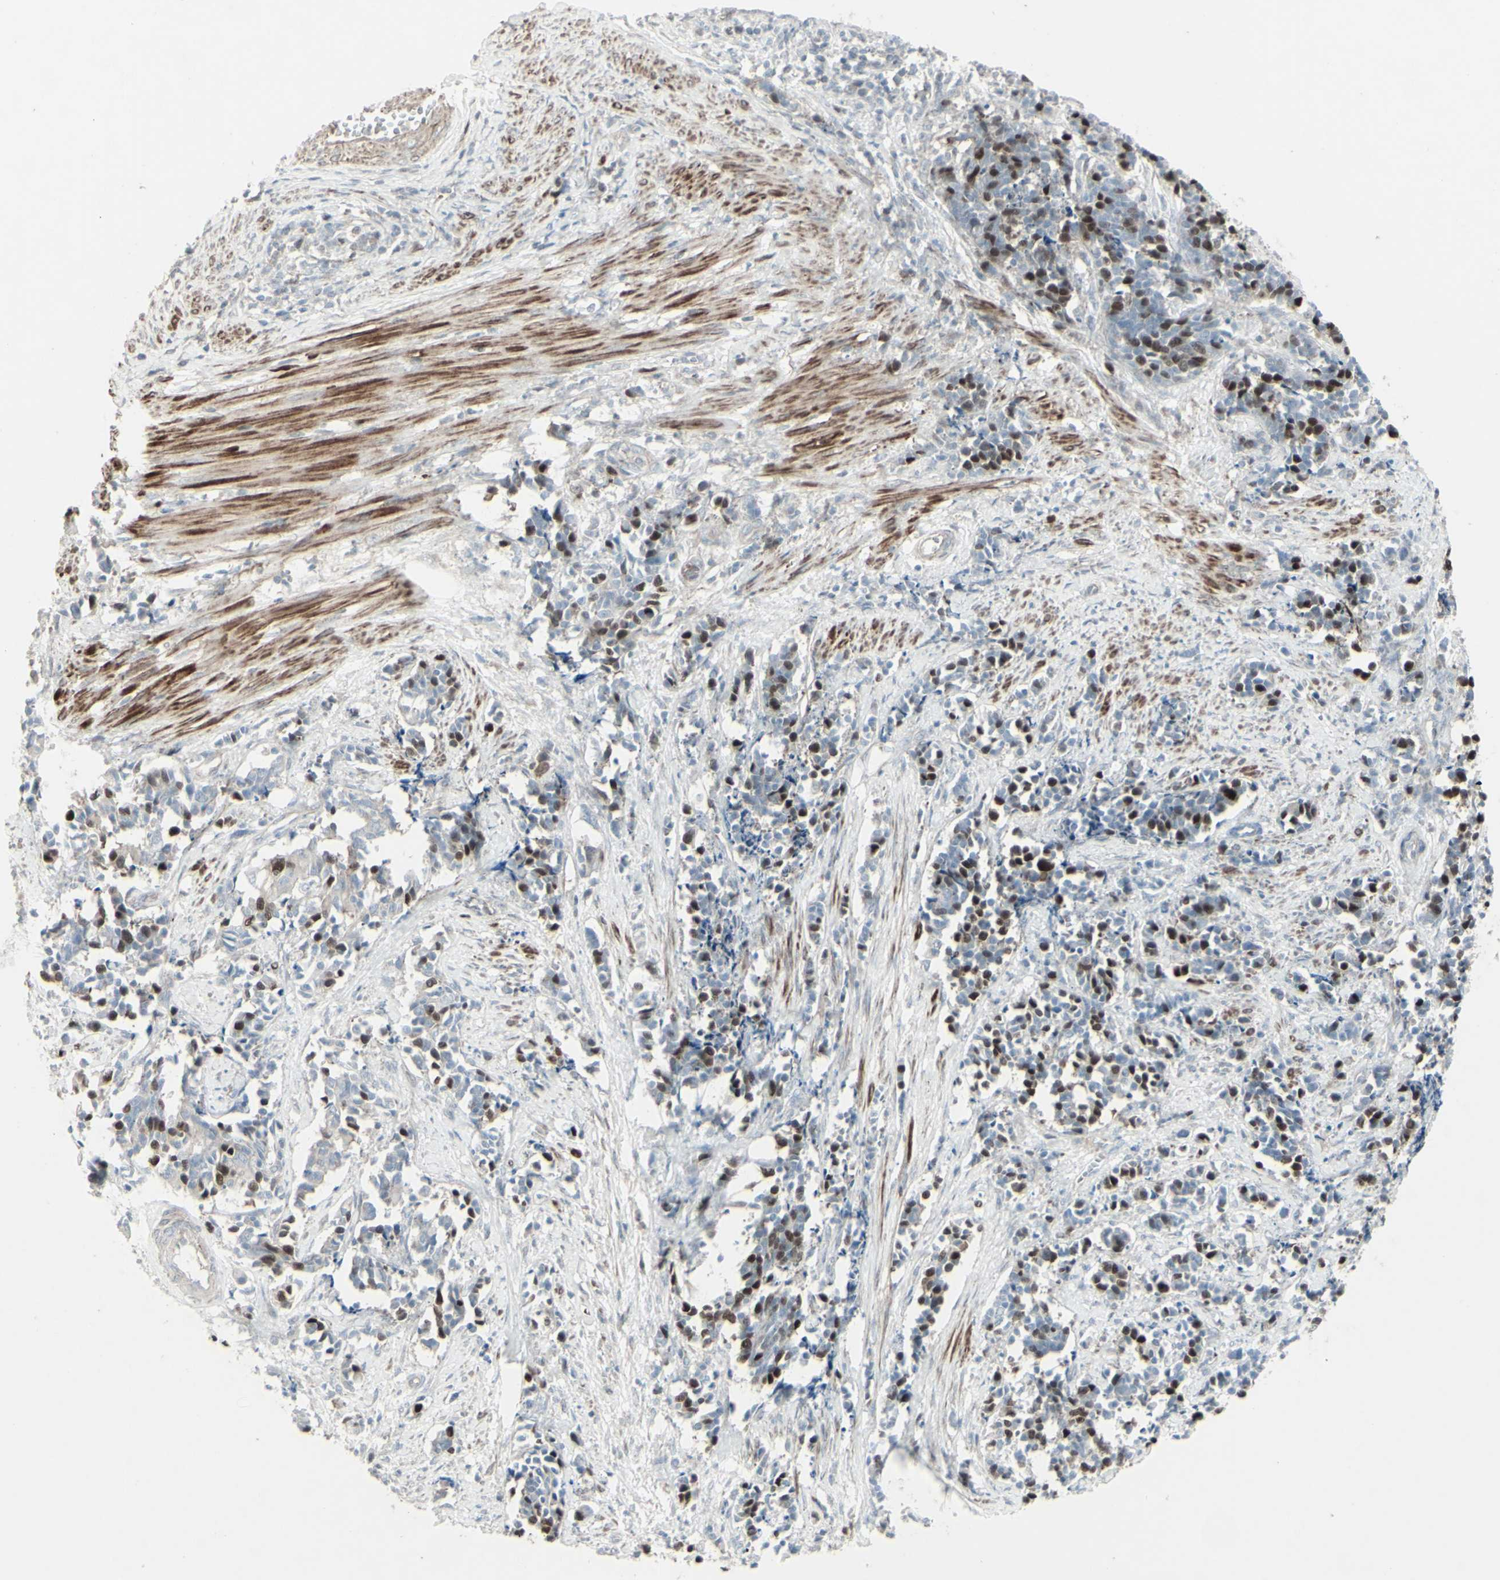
{"staining": {"intensity": "moderate", "quantity": "25%-75%", "location": "nuclear"}, "tissue": "cervical cancer", "cell_type": "Tumor cells", "image_type": "cancer", "snomed": [{"axis": "morphology", "description": "Normal tissue, NOS"}, {"axis": "morphology", "description": "Squamous cell carcinoma, NOS"}, {"axis": "topography", "description": "Cervix"}], "caption": "Cervical cancer (squamous cell carcinoma) stained with a protein marker shows moderate staining in tumor cells.", "gene": "GMNN", "patient": {"sex": "female", "age": 35}}